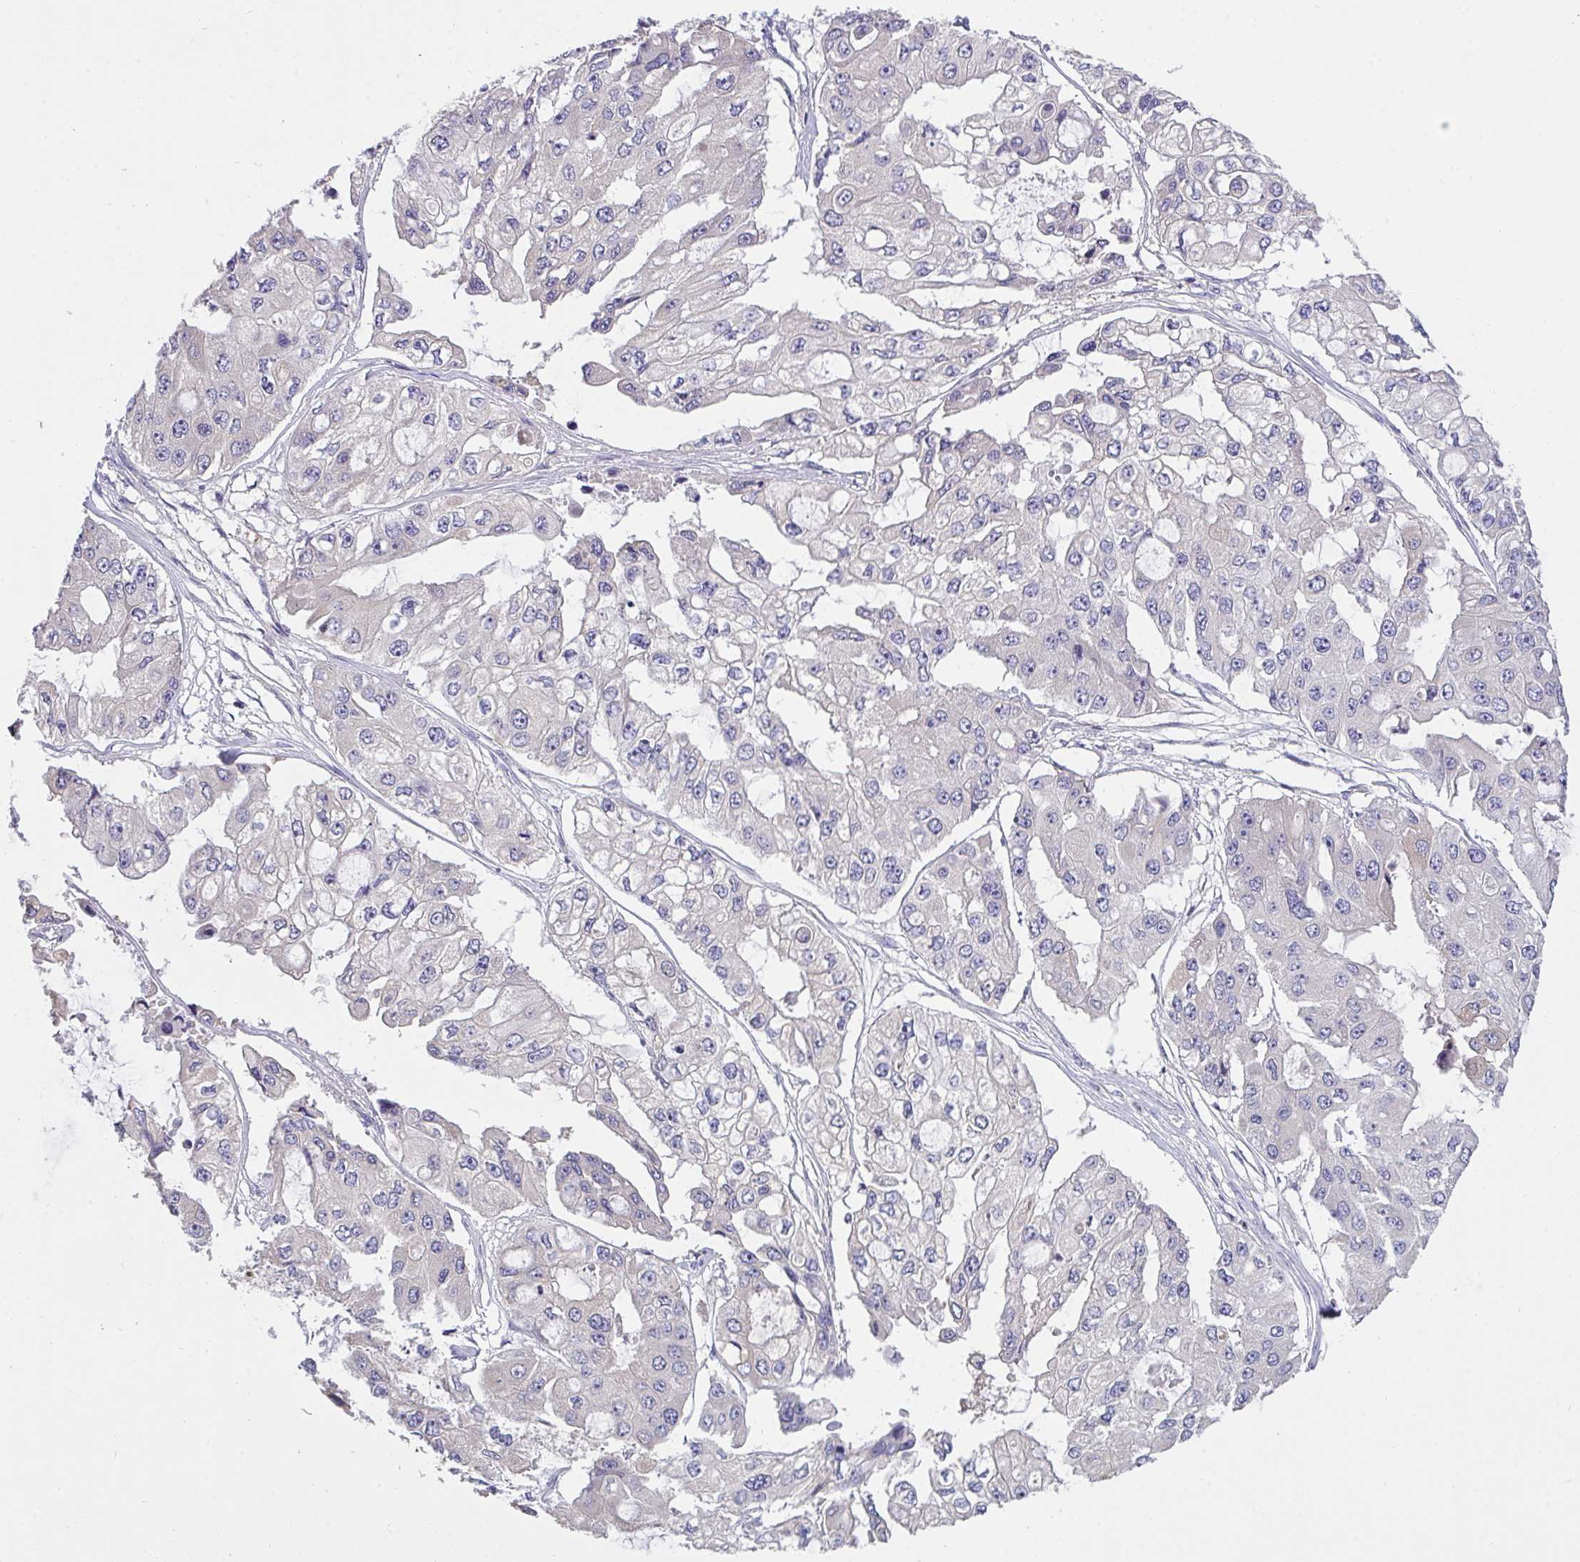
{"staining": {"intensity": "negative", "quantity": "none", "location": "none"}, "tissue": "ovarian cancer", "cell_type": "Tumor cells", "image_type": "cancer", "snomed": [{"axis": "morphology", "description": "Cystadenocarcinoma, serous, NOS"}, {"axis": "topography", "description": "Ovary"}], "caption": "An image of ovarian cancer stained for a protein displays no brown staining in tumor cells.", "gene": "ZNF581", "patient": {"sex": "female", "age": 56}}